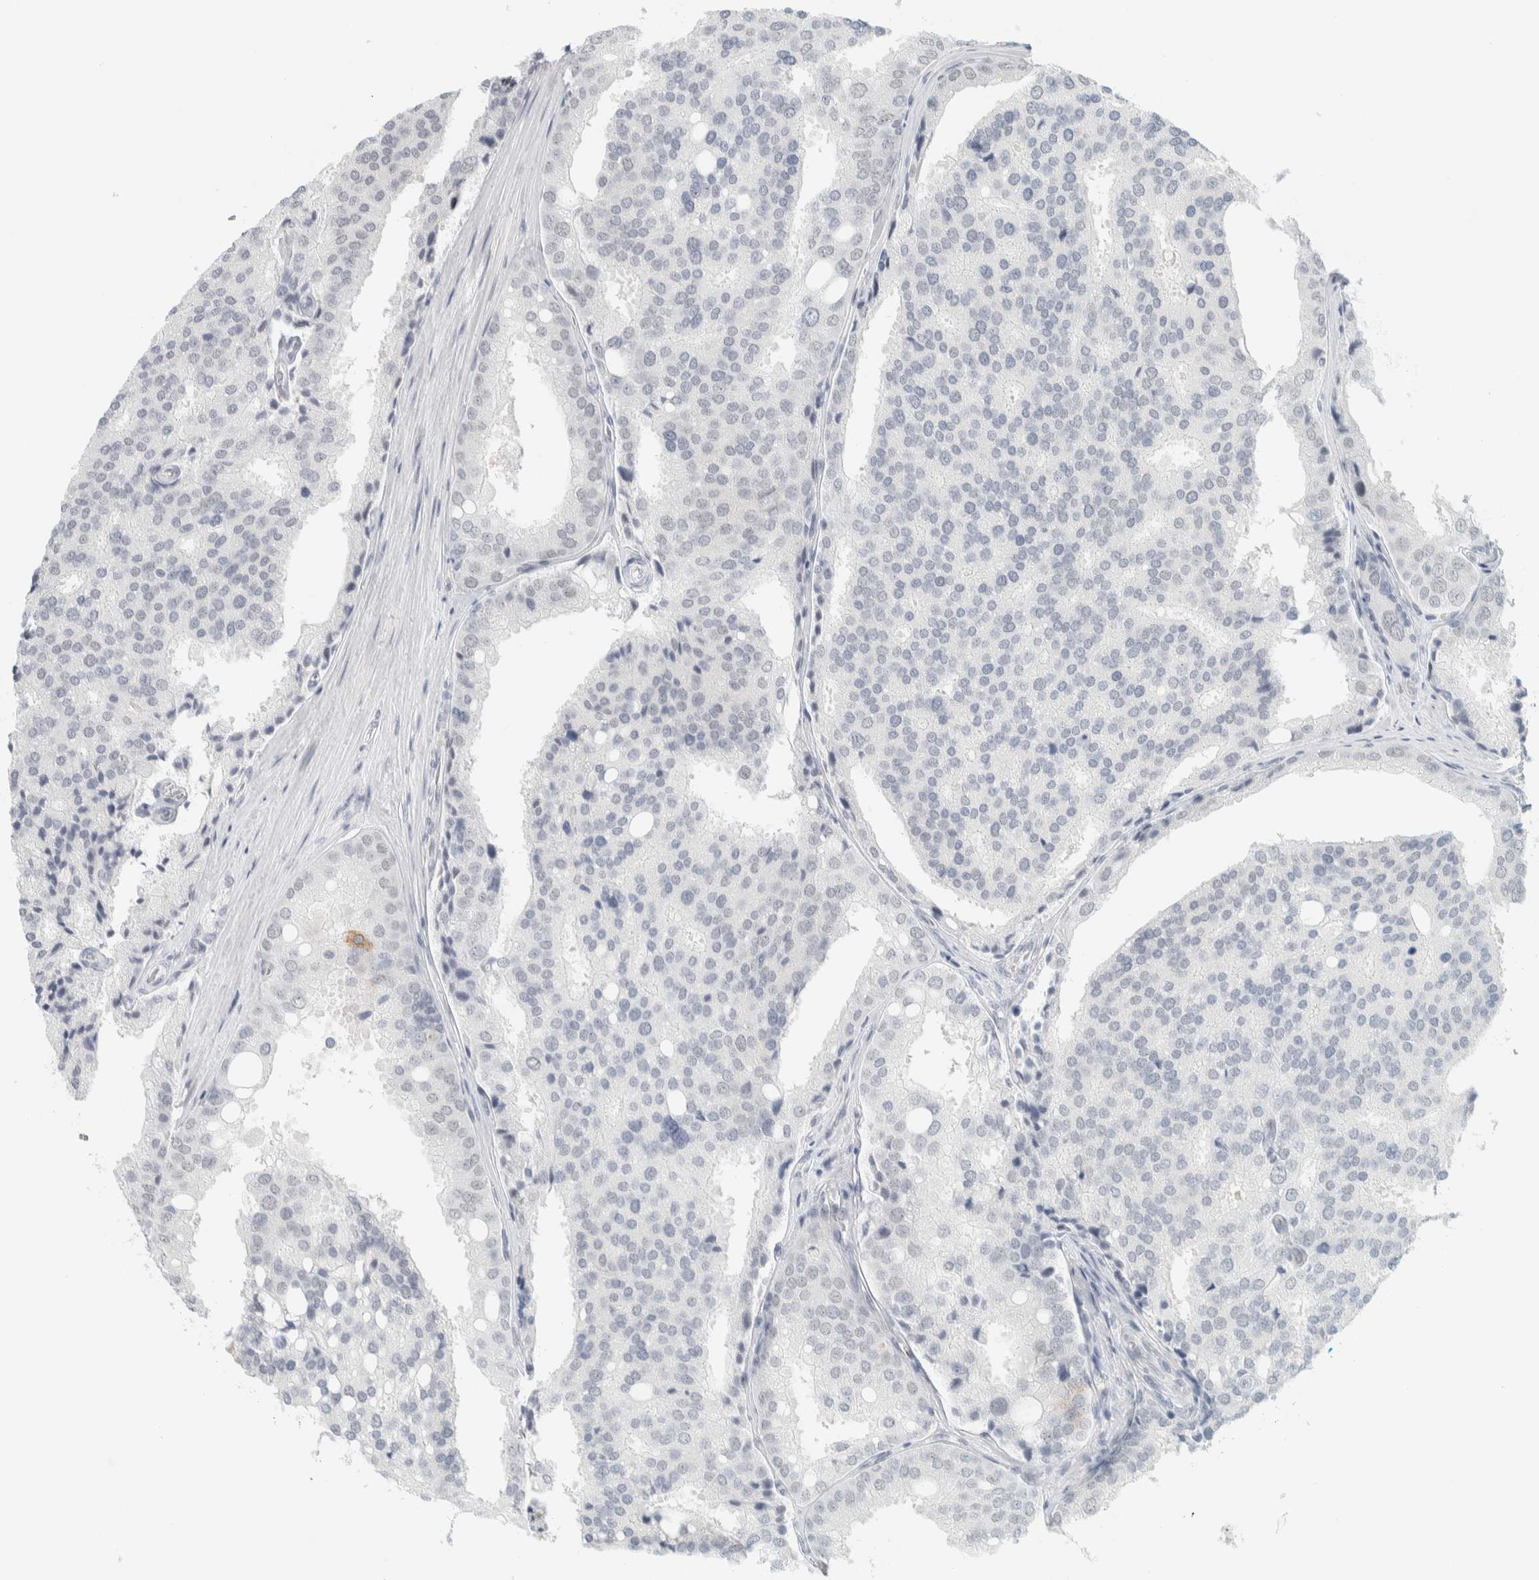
{"staining": {"intensity": "negative", "quantity": "none", "location": "none"}, "tissue": "prostate cancer", "cell_type": "Tumor cells", "image_type": "cancer", "snomed": [{"axis": "morphology", "description": "Adenocarcinoma, High grade"}, {"axis": "topography", "description": "Prostate"}], "caption": "An immunohistochemistry (IHC) micrograph of prostate cancer (adenocarcinoma (high-grade)) is shown. There is no staining in tumor cells of prostate cancer (adenocarcinoma (high-grade)).", "gene": "CDH17", "patient": {"sex": "male", "age": 50}}